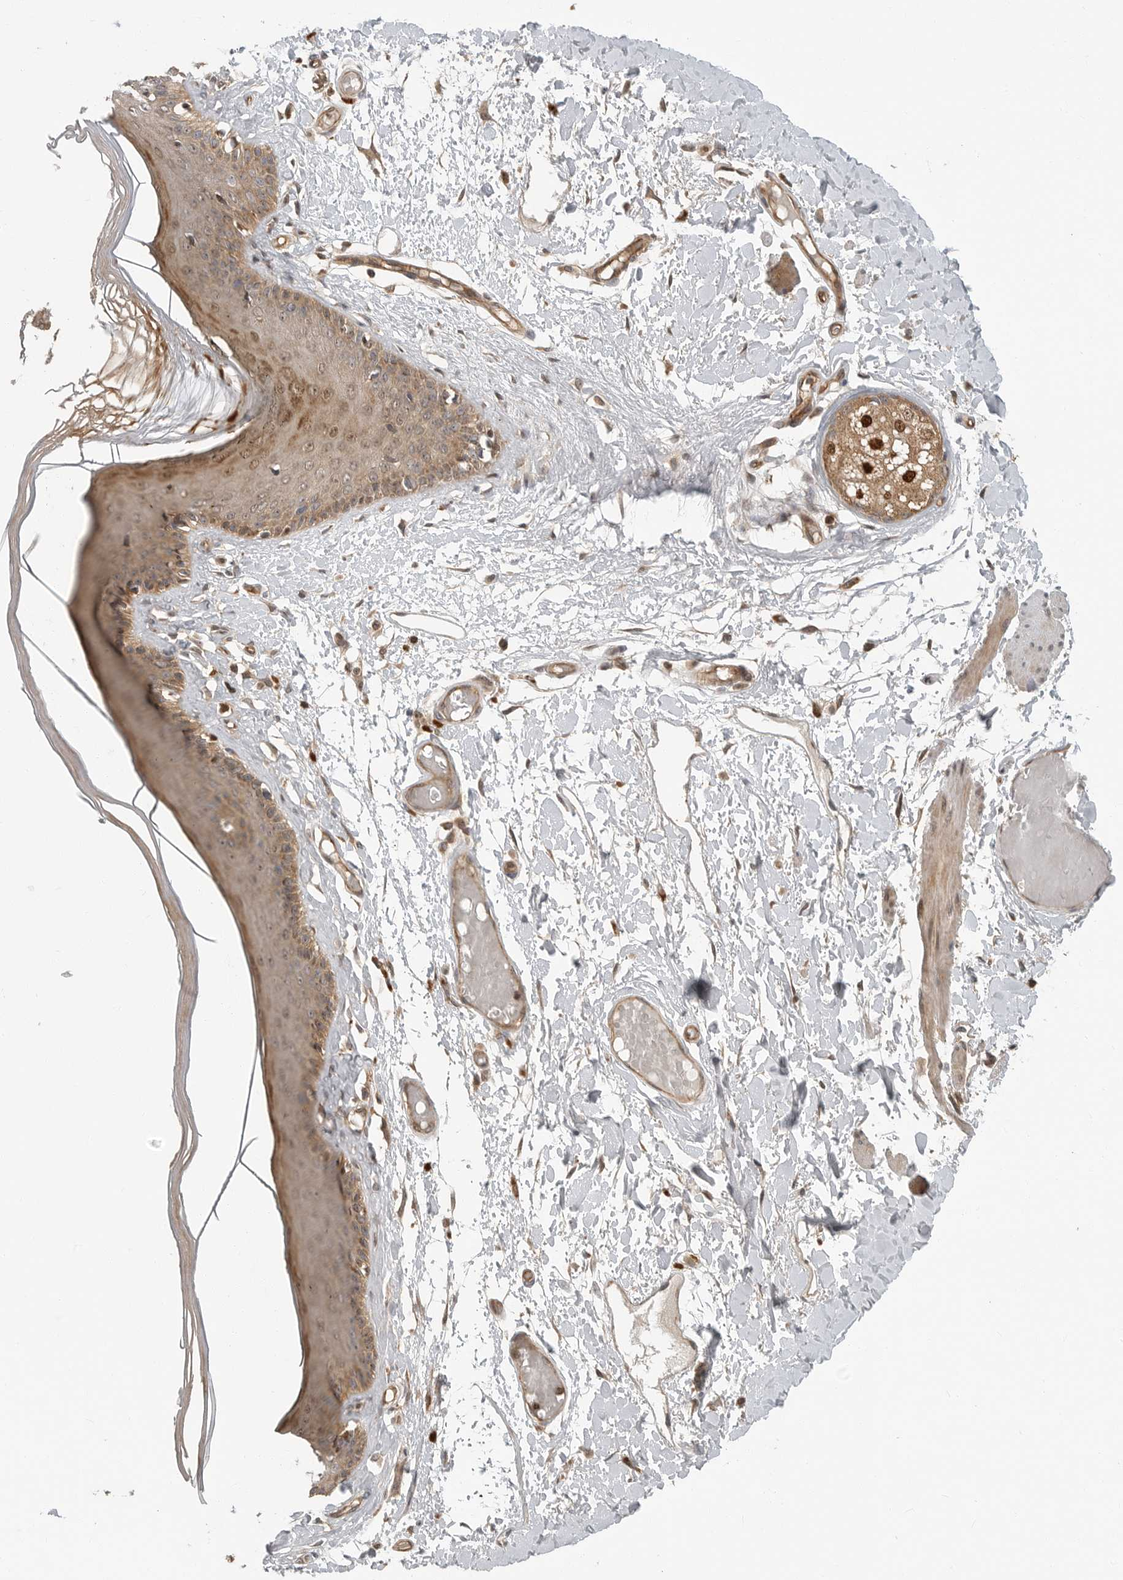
{"staining": {"intensity": "moderate", "quantity": ">75%", "location": "cytoplasmic/membranous,nuclear"}, "tissue": "skin", "cell_type": "Epidermal cells", "image_type": "normal", "snomed": [{"axis": "morphology", "description": "Normal tissue, NOS"}, {"axis": "topography", "description": "Vulva"}], "caption": "Skin stained for a protein (brown) demonstrates moderate cytoplasmic/membranous,nuclear positive staining in approximately >75% of epidermal cells.", "gene": "STRAP", "patient": {"sex": "female", "age": 73}}